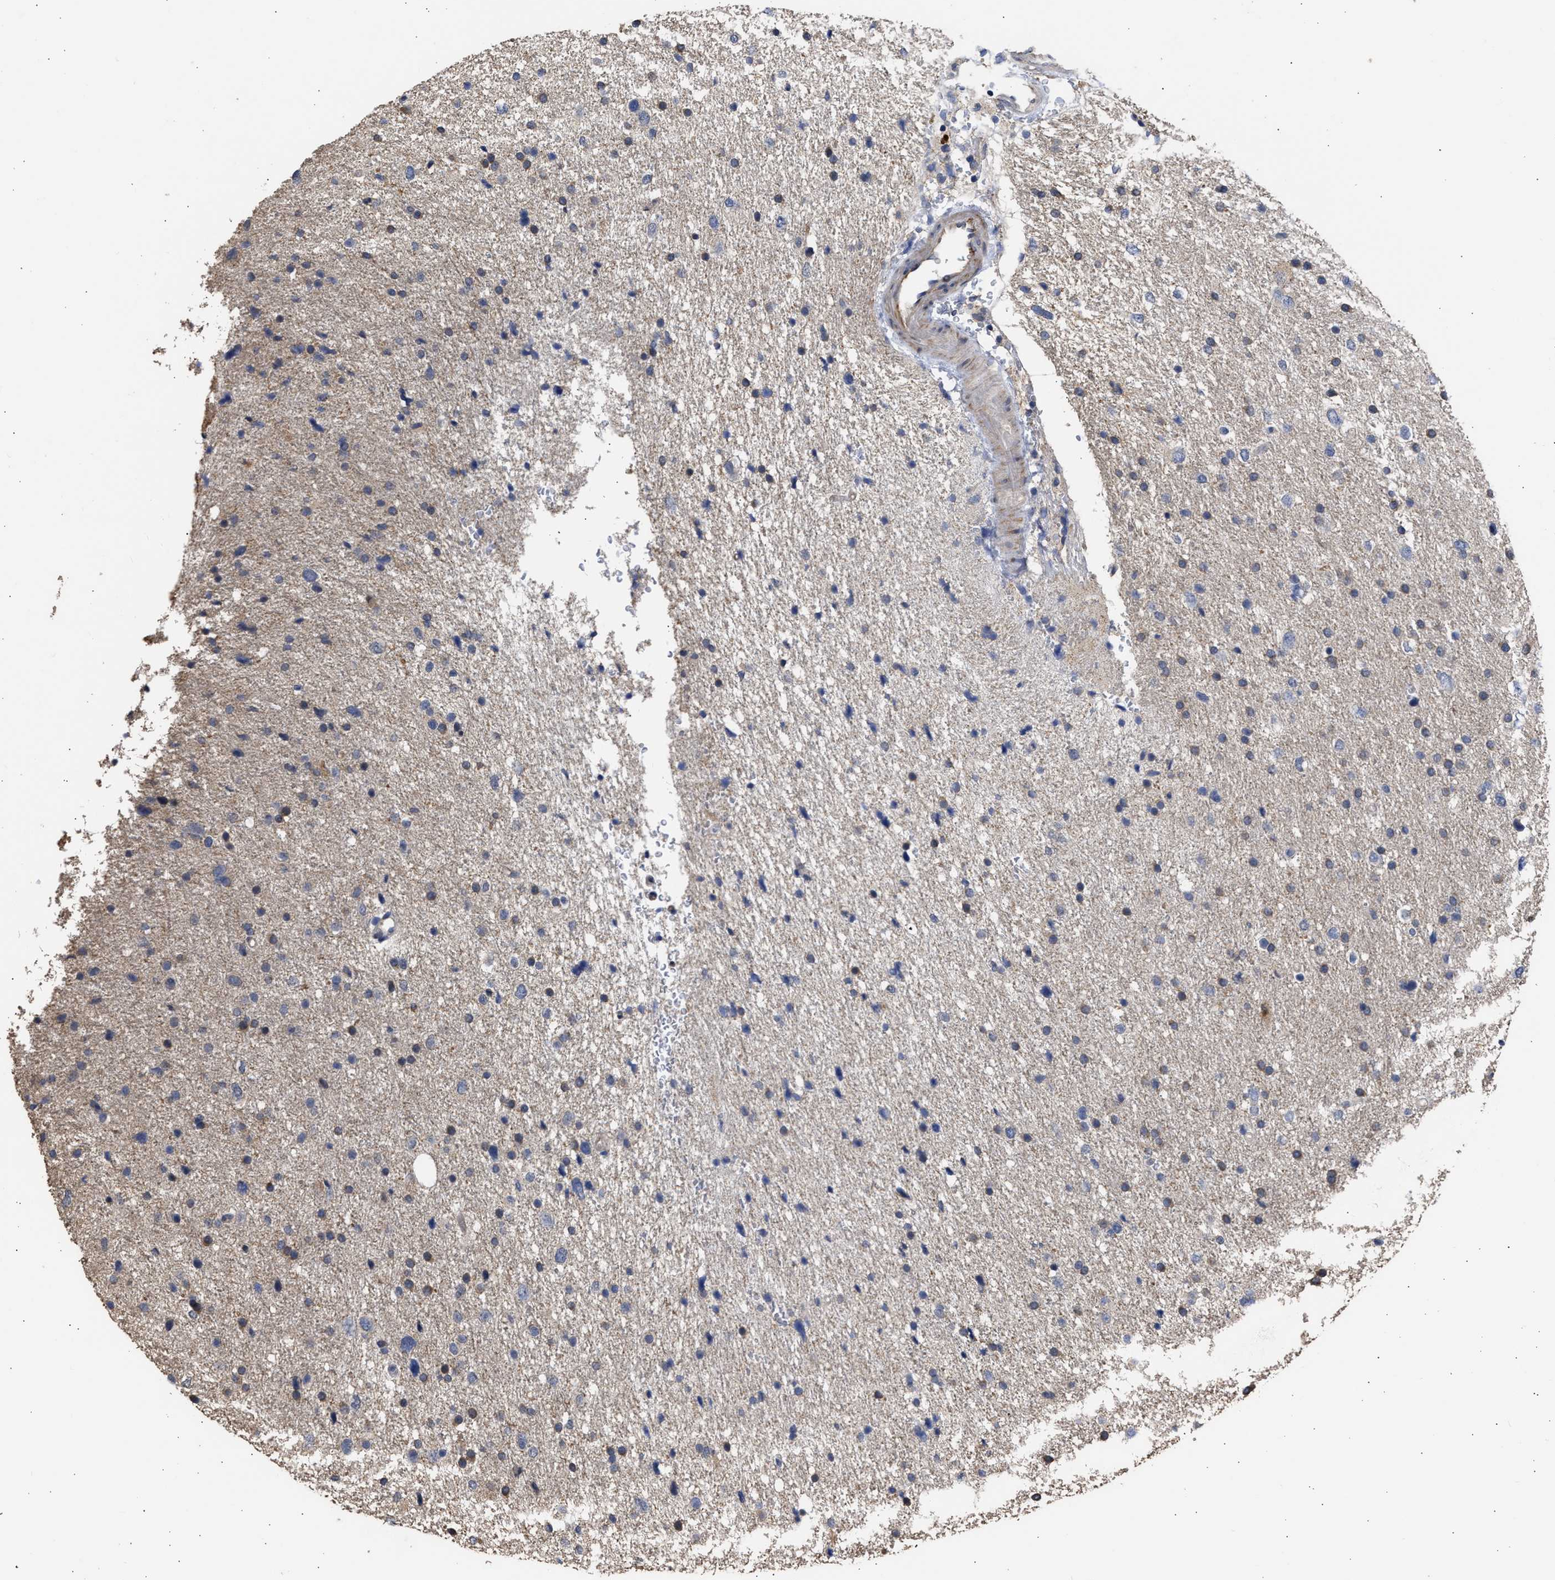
{"staining": {"intensity": "moderate", "quantity": "<25%", "location": "cytoplasmic/membranous"}, "tissue": "glioma", "cell_type": "Tumor cells", "image_type": "cancer", "snomed": [{"axis": "morphology", "description": "Glioma, malignant, Low grade"}, {"axis": "topography", "description": "Brain"}], "caption": "Immunohistochemical staining of human malignant glioma (low-grade) displays low levels of moderate cytoplasmic/membranous staining in about <25% of tumor cells. (Brightfield microscopy of DAB IHC at high magnification).", "gene": "SPINT2", "patient": {"sex": "female", "age": 37}}